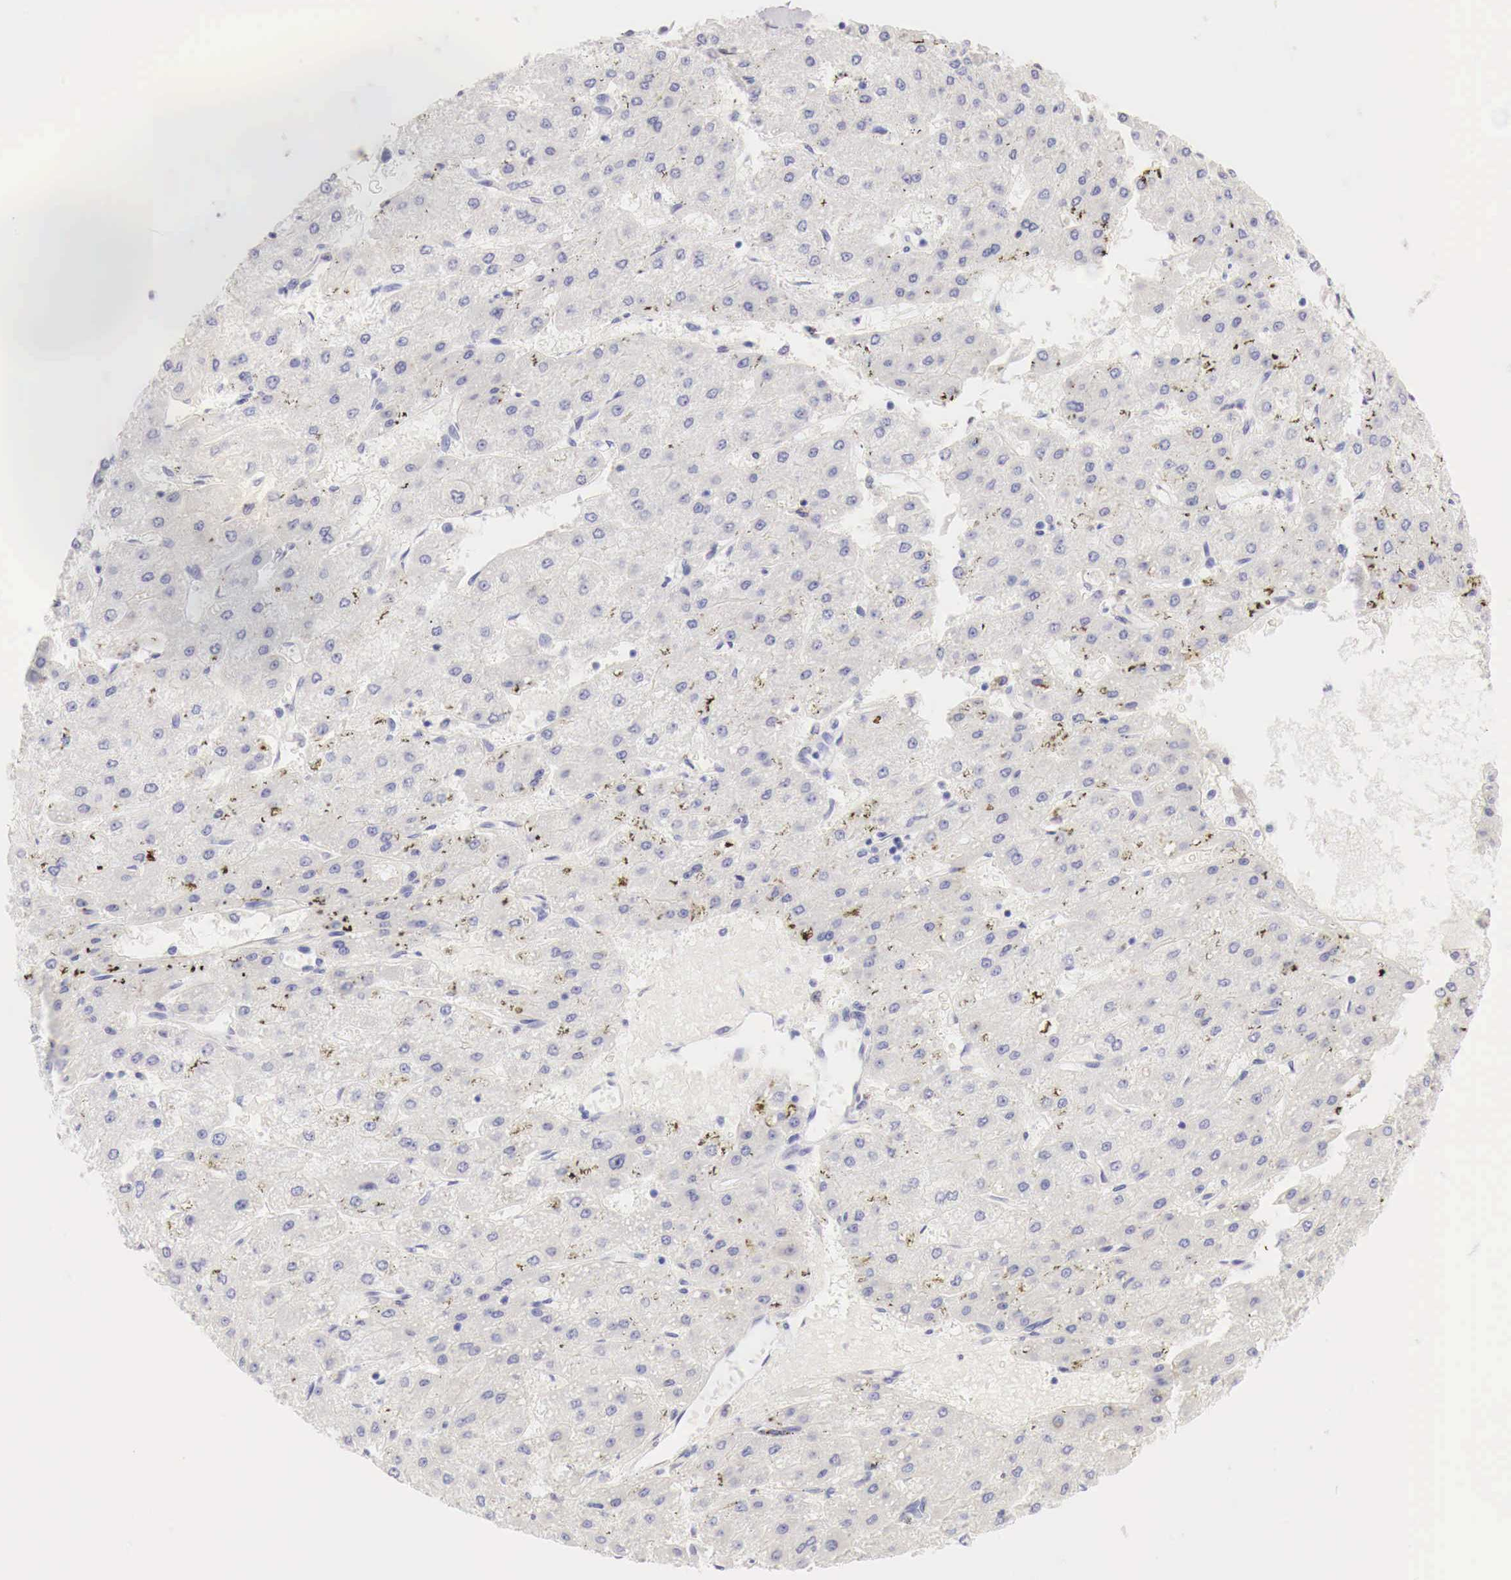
{"staining": {"intensity": "negative", "quantity": "none", "location": "none"}, "tissue": "liver cancer", "cell_type": "Tumor cells", "image_type": "cancer", "snomed": [{"axis": "morphology", "description": "Carcinoma, Hepatocellular, NOS"}, {"axis": "topography", "description": "Liver"}], "caption": "Liver hepatocellular carcinoma was stained to show a protein in brown. There is no significant expression in tumor cells.", "gene": "CDKN2A", "patient": {"sex": "female", "age": 52}}